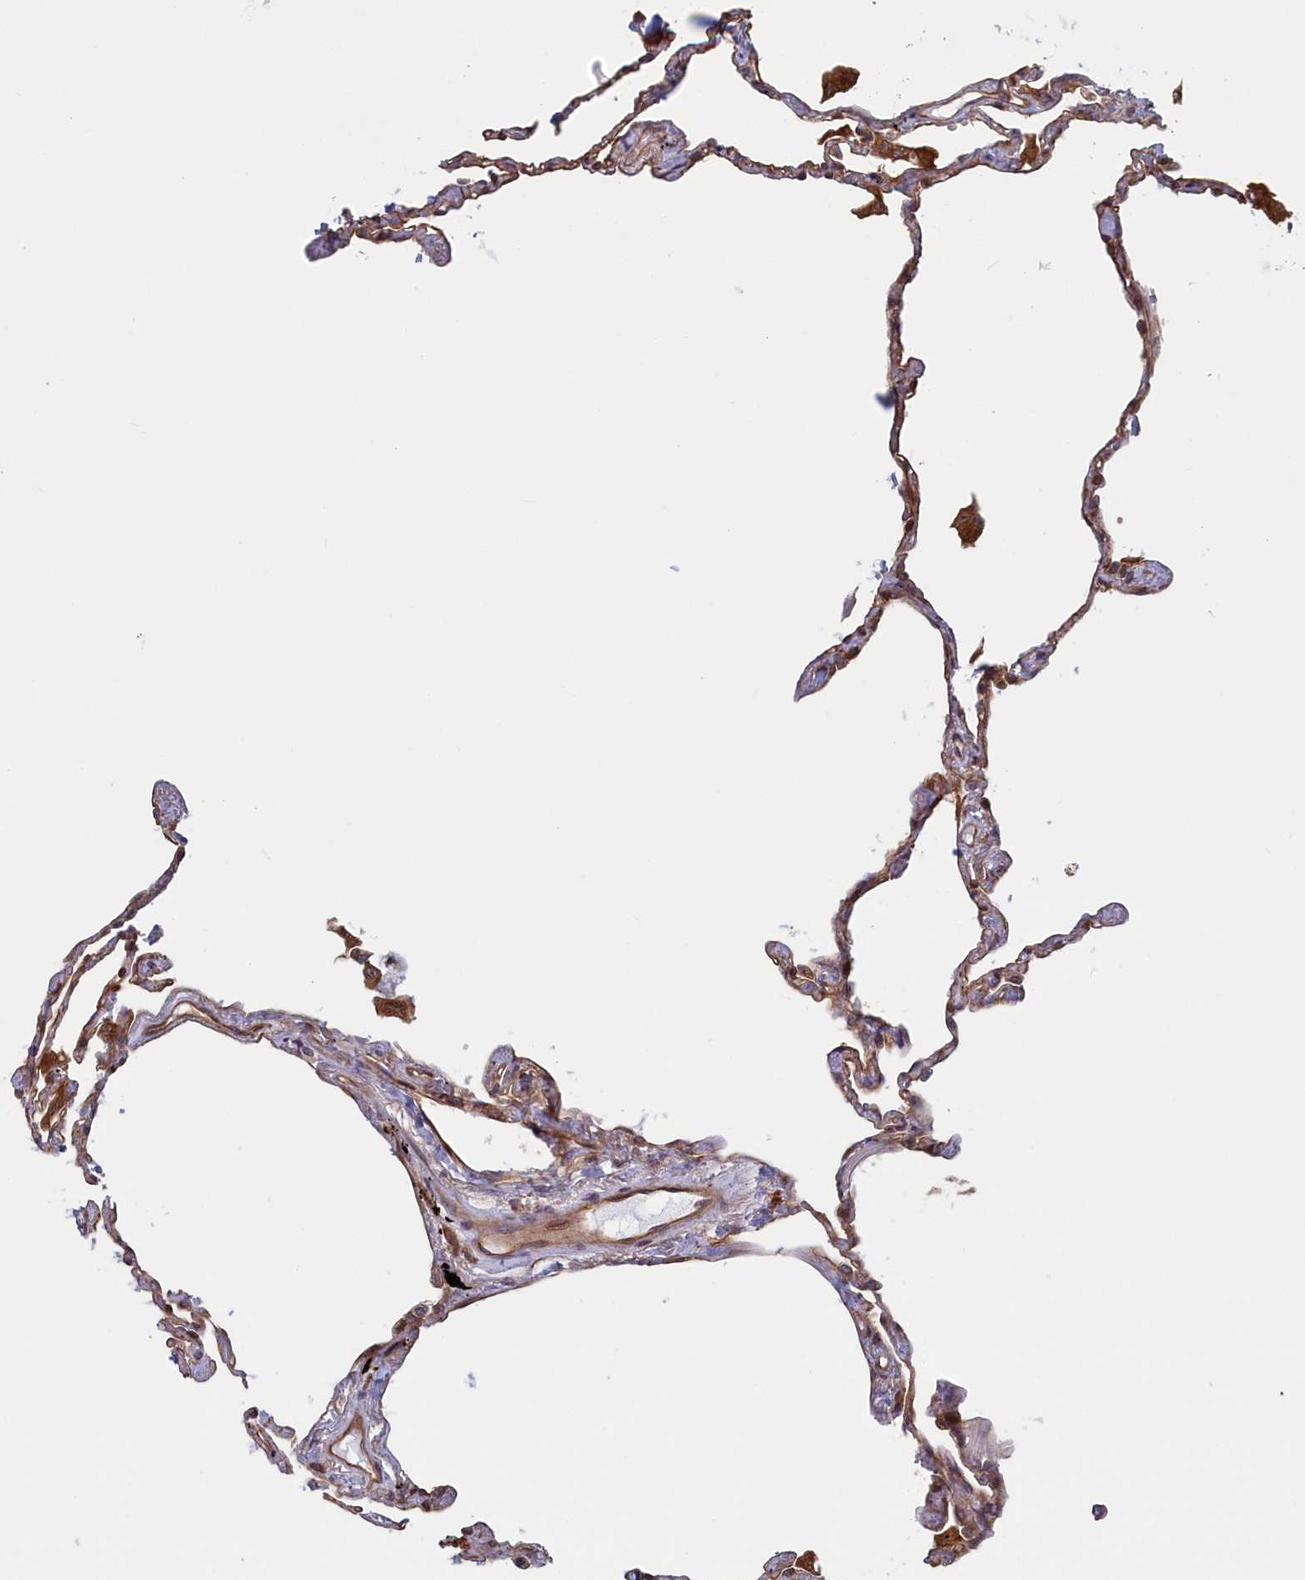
{"staining": {"intensity": "moderate", "quantity": "<25%", "location": "cytoplasmic/membranous"}, "tissue": "lung", "cell_type": "Alveolar cells", "image_type": "normal", "snomed": [{"axis": "morphology", "description": "Normal tissue, NOS"}, {"axis": "topography", "description": "Lung"}], "caption": "Moderate cytoplasmic/membranous protein positivity is appreciated in approximately <25% of alveolar cells in lung.", "gene": "RILPL1", "patient": {"sex": "female", "age": 67}}